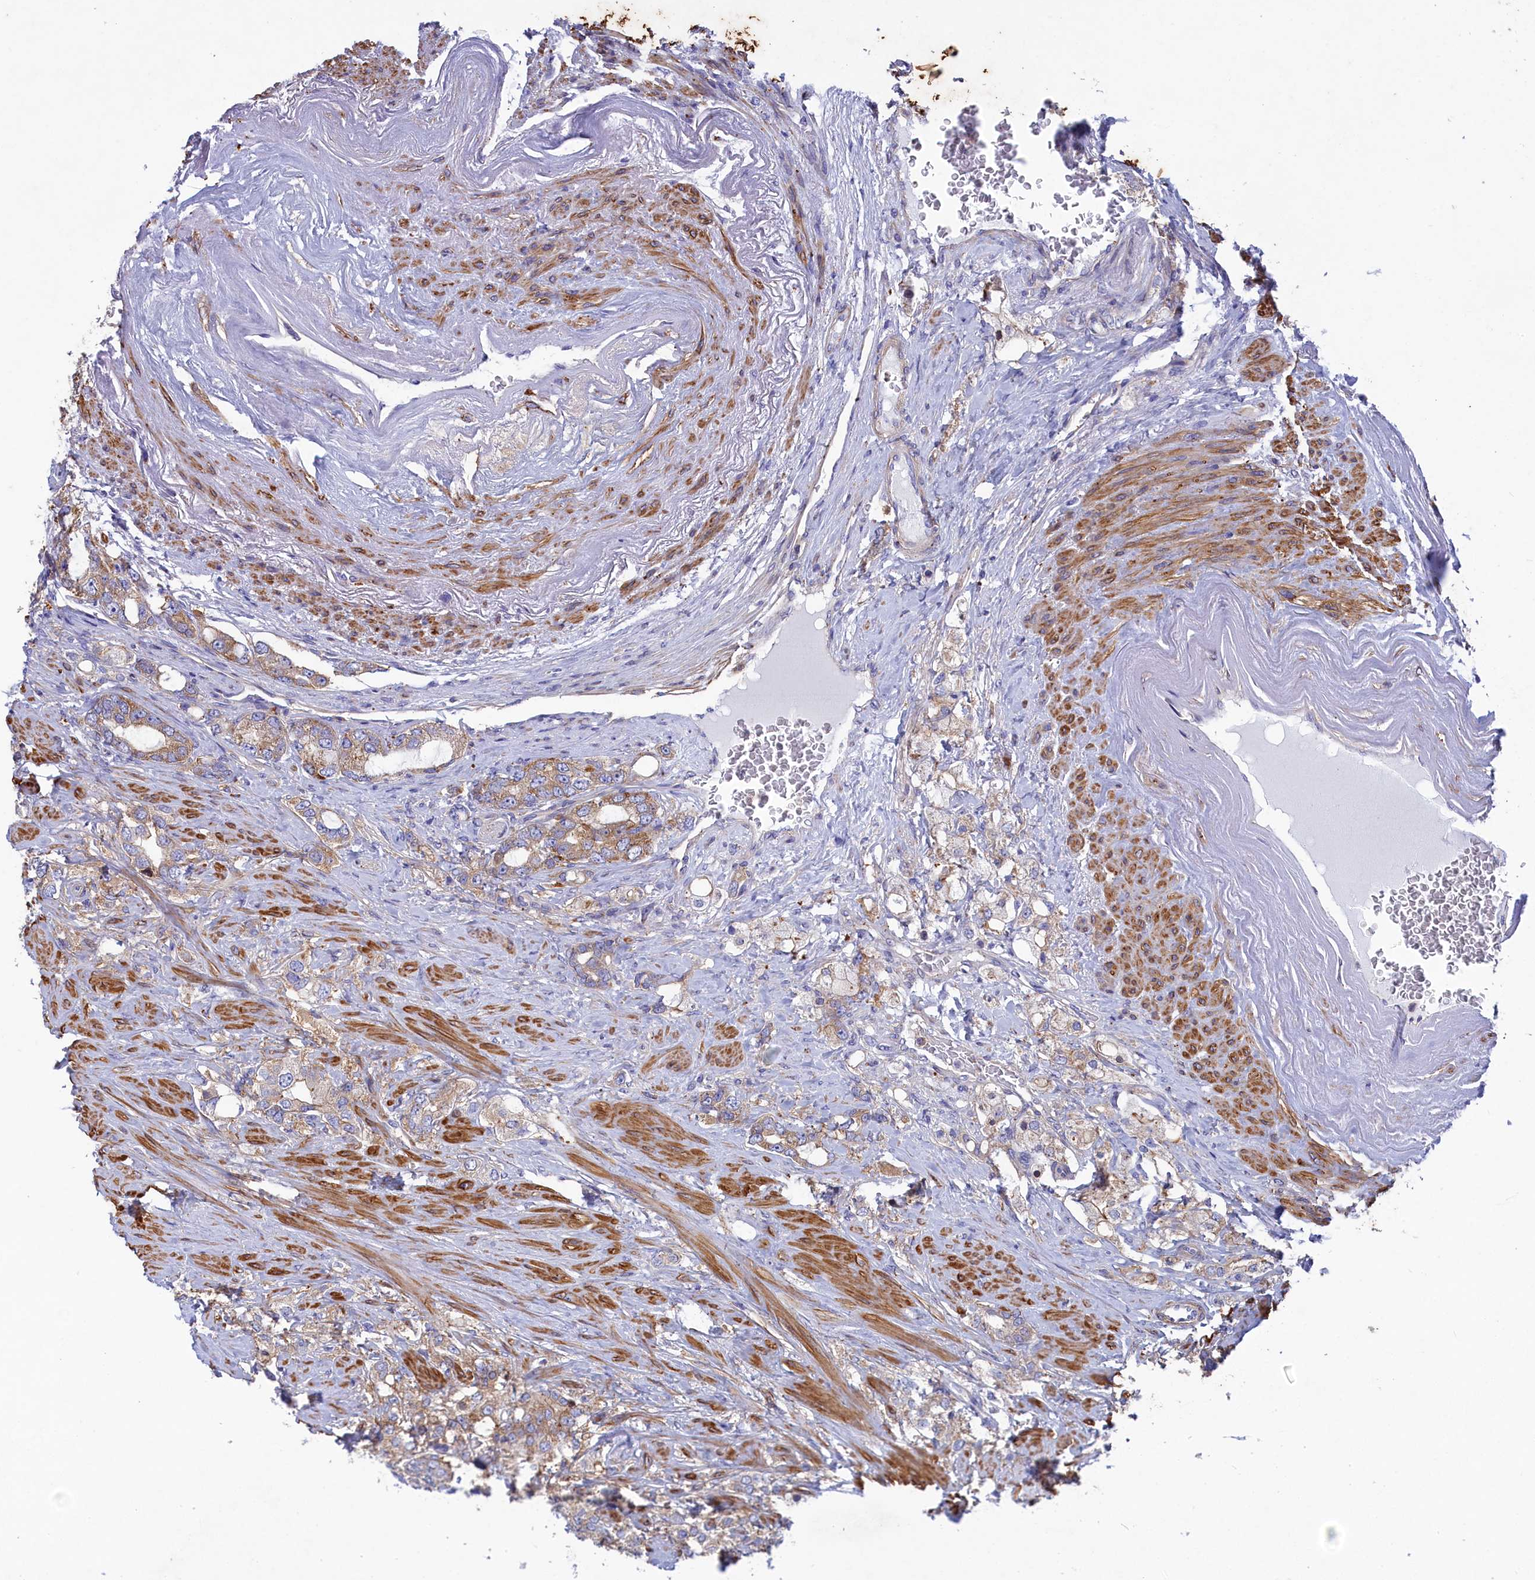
{"staining": {"intensity": "moderate", "quantity": ">75%", "location": "cytoplasmic/membranous"}, "tissue": "prostate cancer", "cell_type": "Tumor cells", "image_type": "cancer", "snomed": [{"axis": "morphology", "description": "Adenocarcinoma, High grade"}, {"axis": "topography", "description": "Prostate"}], "caption": "The micrograph demonstrates immunohistochemical staining of prostate cancer. There is moderate cytoplasmic/membranous positivity is present in approximately >75% of tumor cells.", "gene": "SCAMP4", "patient": {"sex": "male", "age": 64}}